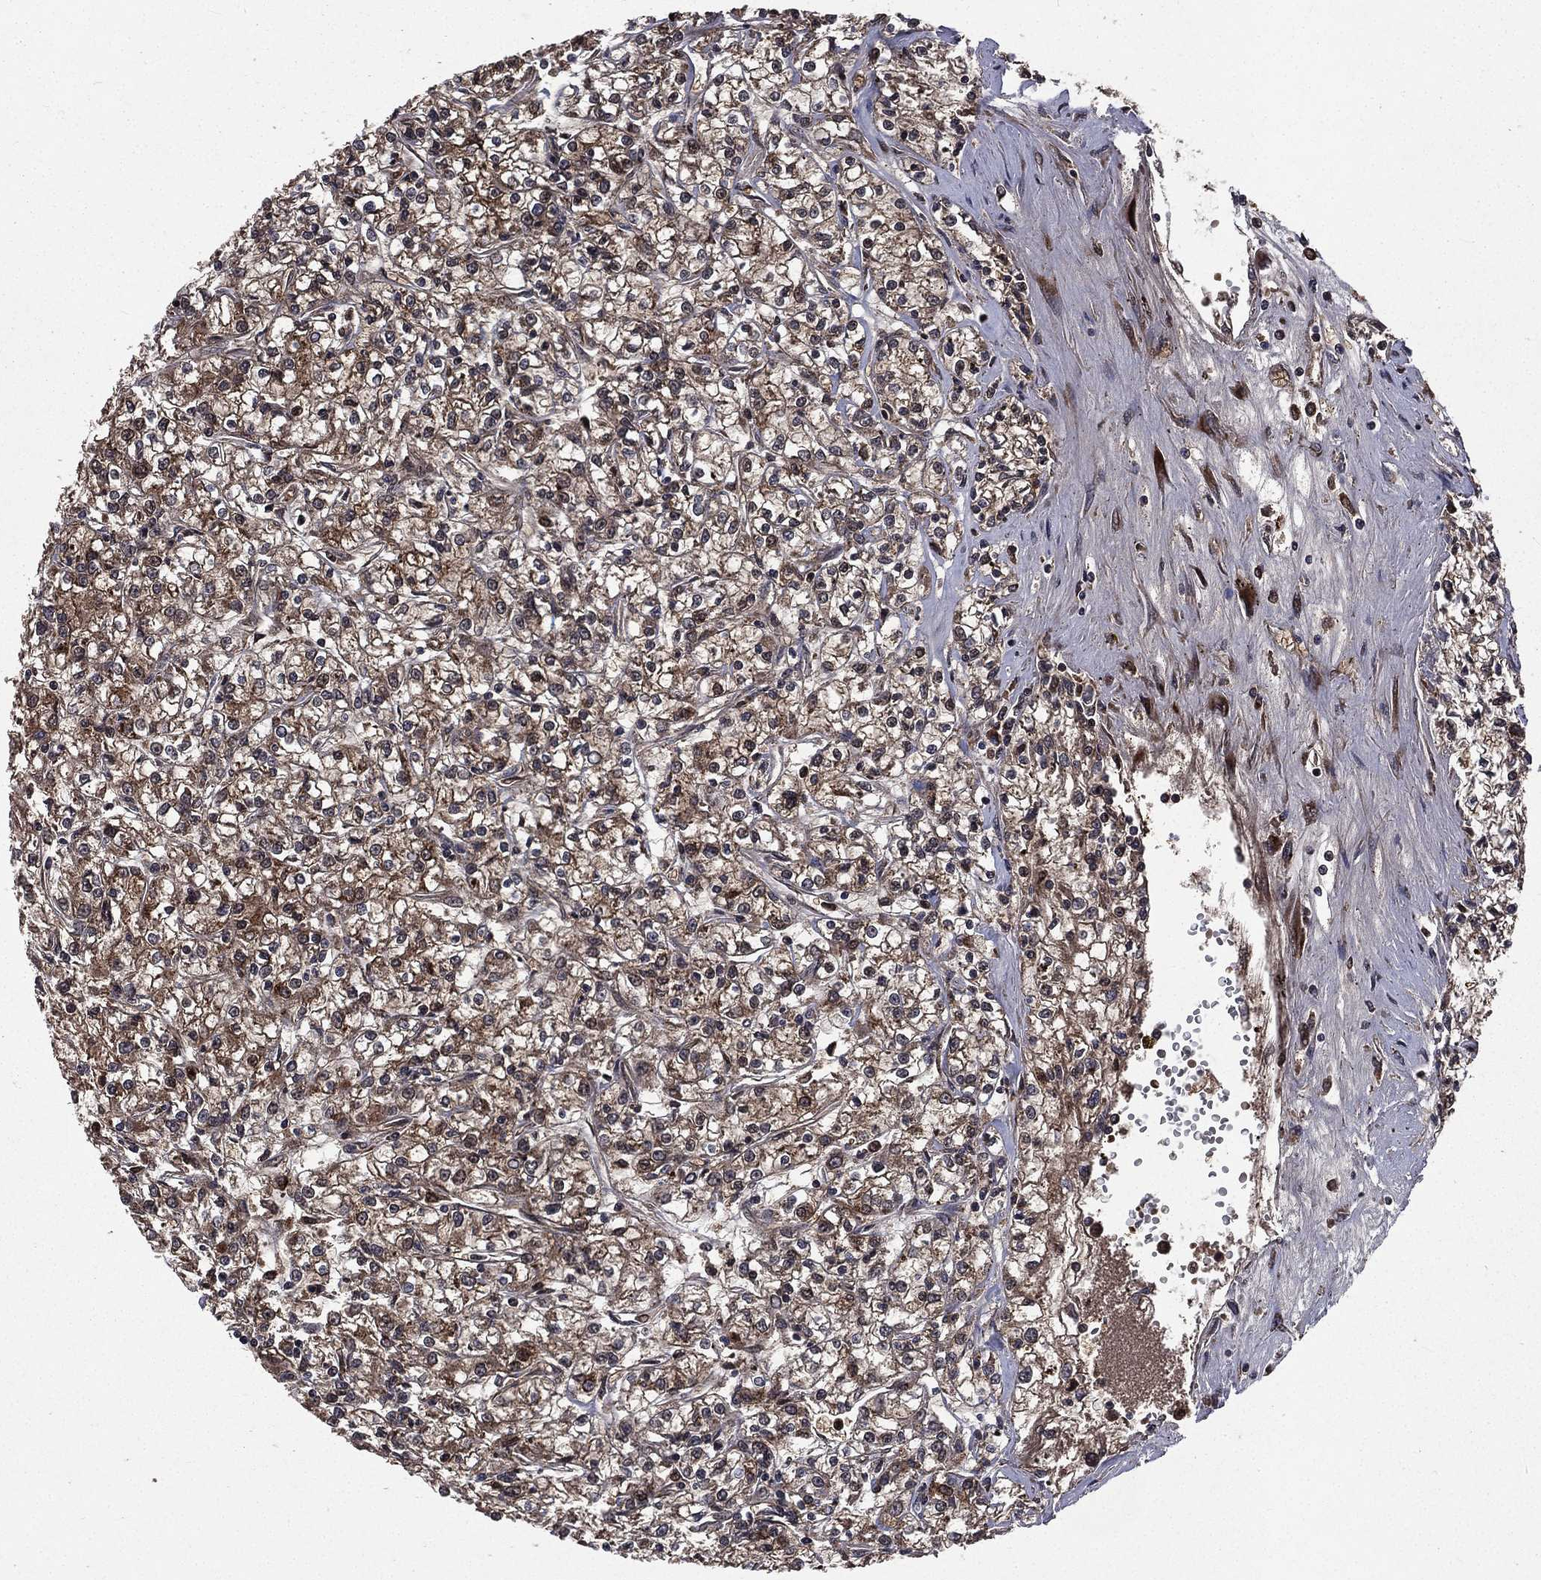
{"staining": {"intensity": "moderate", "quantity": ">75%", "location": "cytoplasmic/membranous"}, "tissue": "renal cancer", "cell_type": "Tumor cells", "image_type": "cancer", "snomed": [{"axis": "morphology", "description": "Adenocarcinoma, NOS"}, {"axis": "topography", "description": "Kidney"}], "caption": "Immunohistochemical staining of human adenocarcinoma (renal) reveals medium levels of moderate cytoplasmic/membranous staining in about >75% of tumor cells.", "gene": "LENG8", "patient": {"sex": "female", "age": 59}}